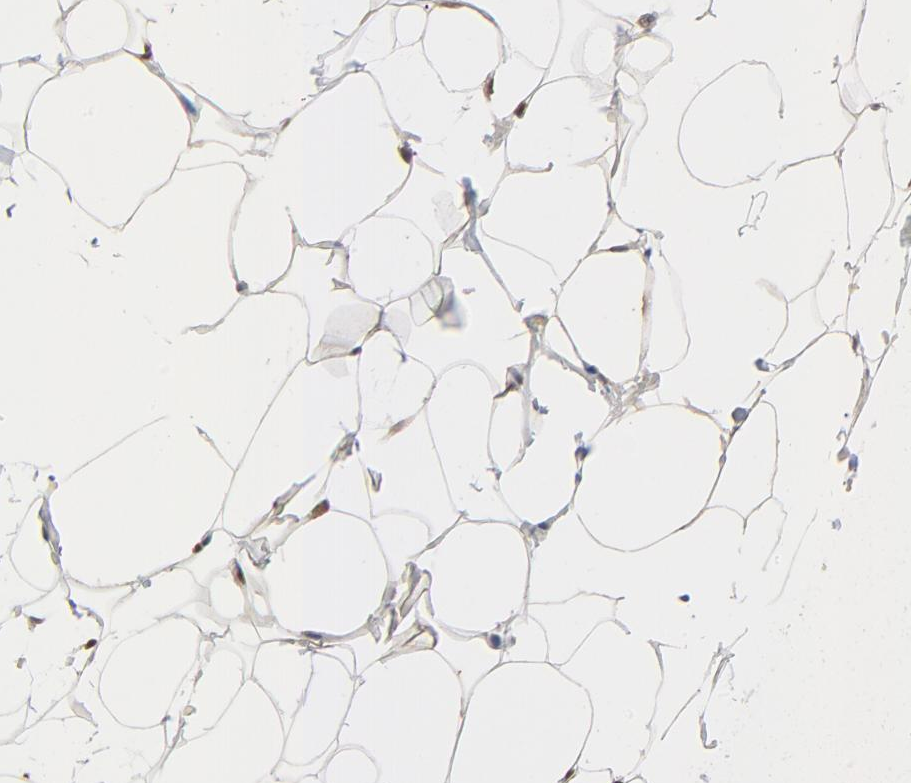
{"staining": {"intensity": "moderate", "quantity": "25%-75%", "location": "nuclear"}, "tissue": "adipose tissue", "cell_type": "Adipocytes", "image_type": "normal", "snomed": [{"axis": "morphology", "description": "Normal tissue, NOS"}, {"axis": "morphology", "description": "Fibrosis, NOS"}, {"axis": "topography", "description": "Breast"}], "caption": "A medium amount of moderate nuclear staining is appreciated in about 25%-75% of adipocytes in benign adipose tissue.", "gene": "NFIB", "patient": {"sex": "female", "age": 24}}